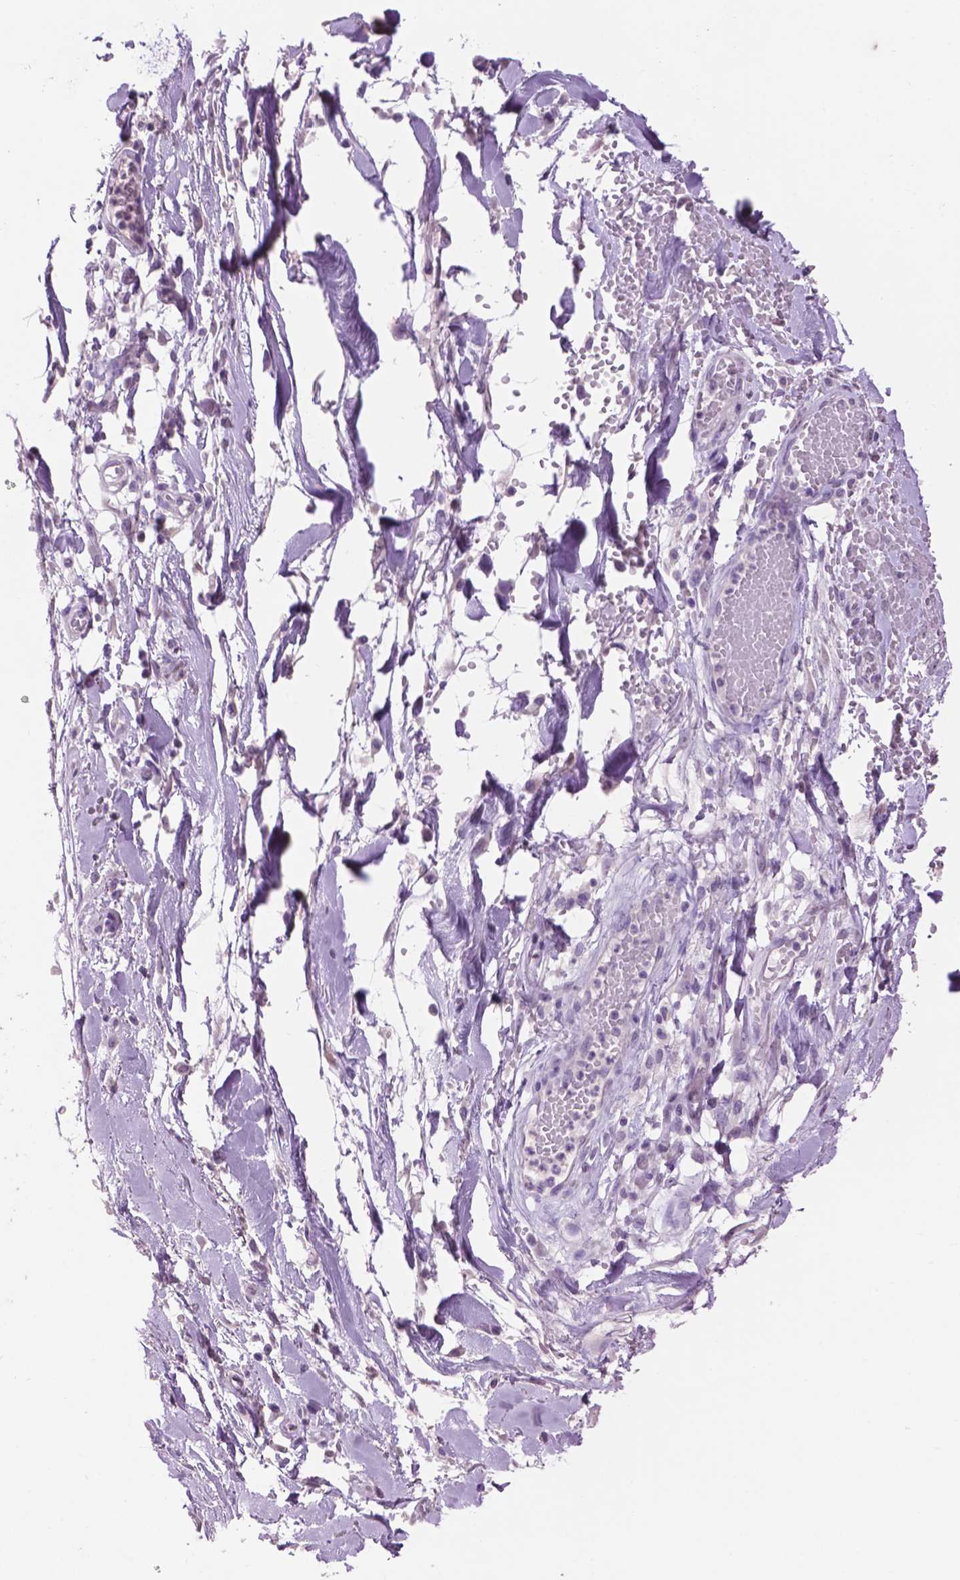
{"staining": {"intensity": "moderate", "quantity": "<25%", "location": "cytoplasmic/membranous"}, "tissue": "adipose tissue", "cell_type": "Adipocytes", "image_type": "normal", "snomed": [{"axis": "morphology", "description": "Normal tissue, NOS"}, {"axis": "topography", "description": "Cartilage tissue"}, {"axis": "topography", "description": "Nasopharynx"}, {"axis": "topography", "description": "Thyroid gland"}], "caption": "A brown stain shows moderate cytoplasmic/membranous expression of a protein in adipocytes of unremarkable adipose tissue. The protein of interest is stained brown, and the nuclei are stained in blue (DAB (3,3'-diaminobenzidine) IHC with brightfield microscopy, high magnification).", "gene": "CRYBA4", "patient": {"sex": "male", "age": 63}}